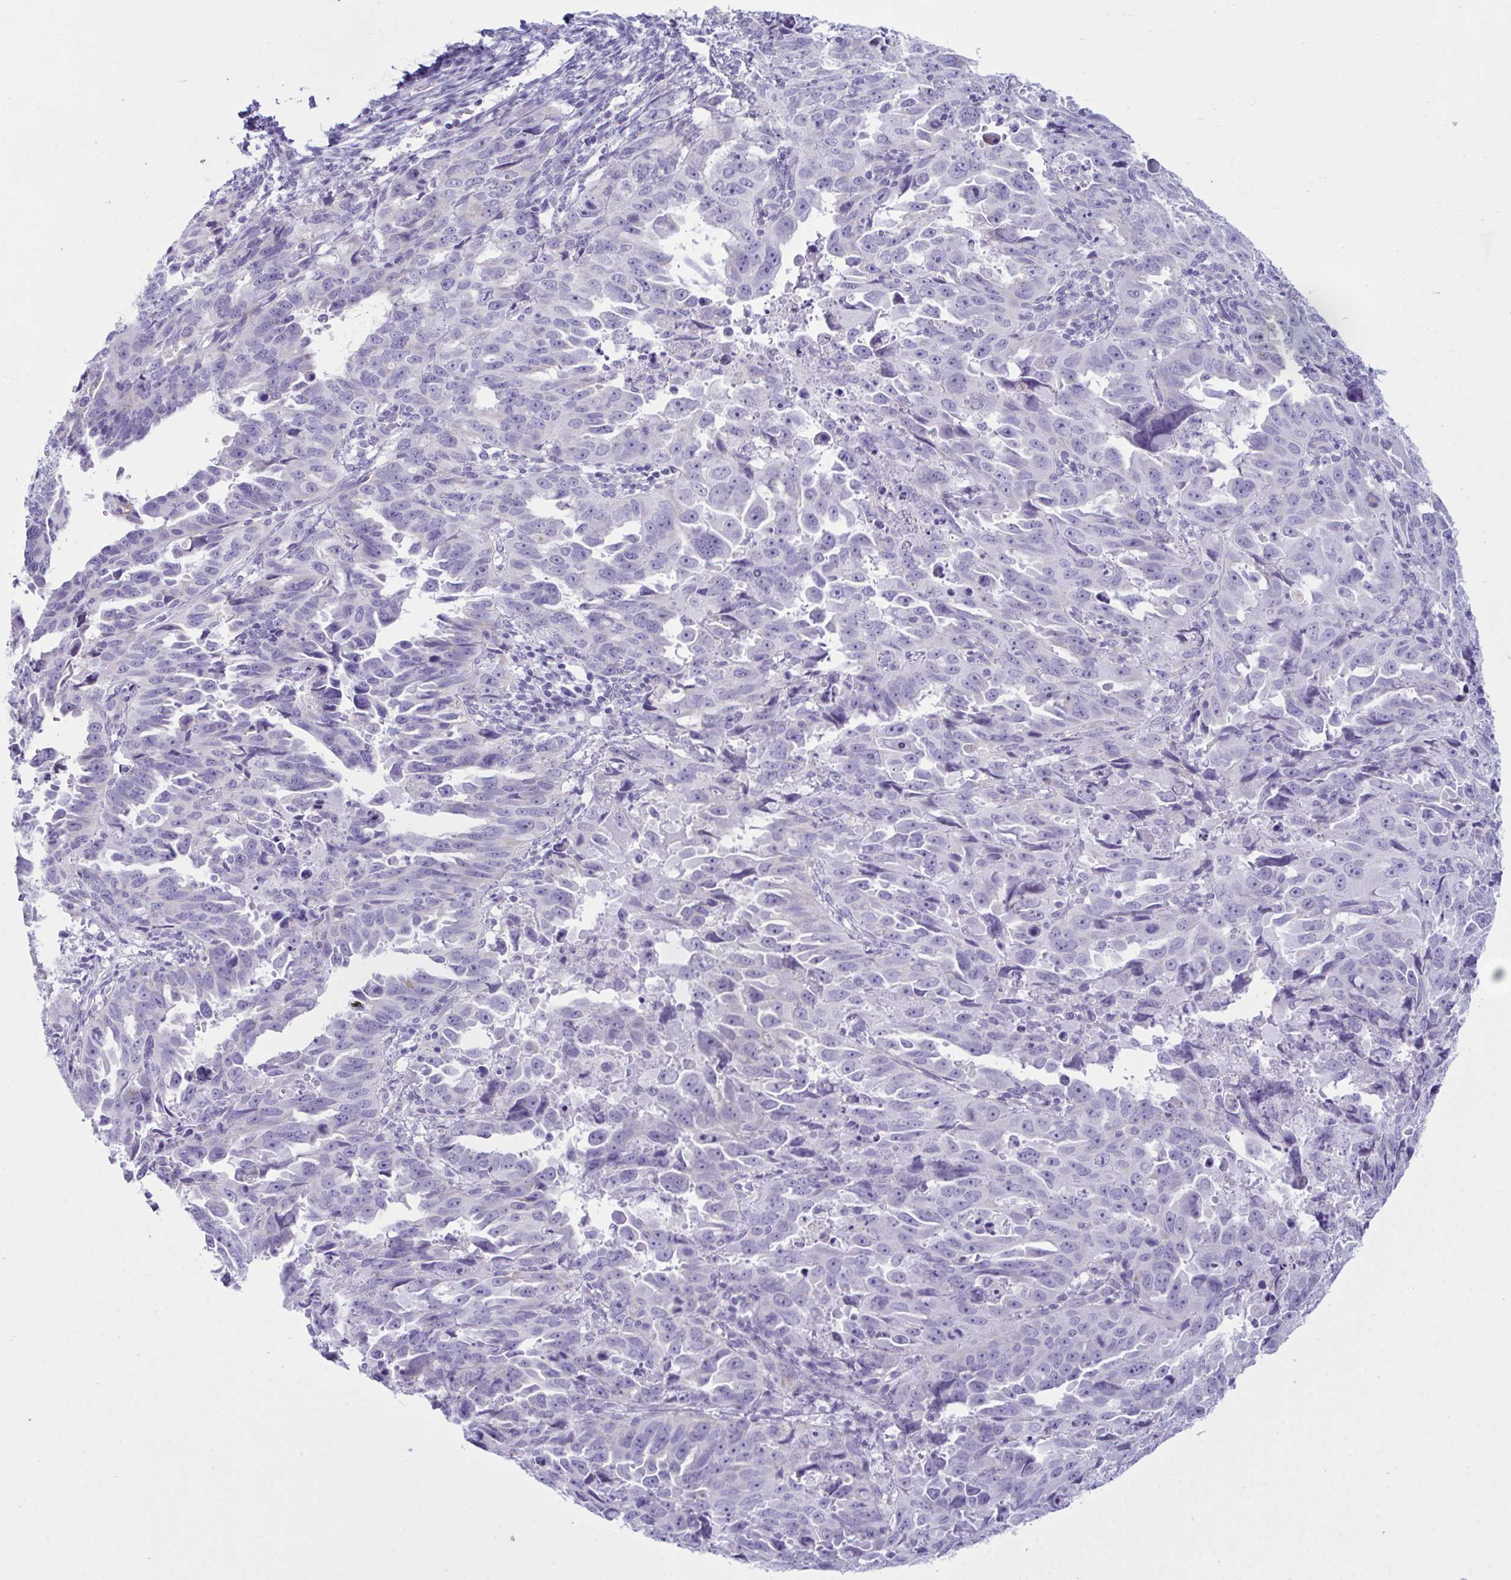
{"staining": {"intensity": "negative", "quantity": "none", "location": "none"}, "tissue": "endometrial cancer", "cell_type": "Tumor cells", "image_type": "cancer", "snomed": [{"axis": "morphology", "description": "Adenocarcinoma, NOS"}, {"axis": "topography", "description": "Endometrium"}], "caption": "An image of human endometrial adenocarcinoma is negative for staining in tumor cells.", "gene": "BBS1", "patient": {"sex": "female", "age": 65}}